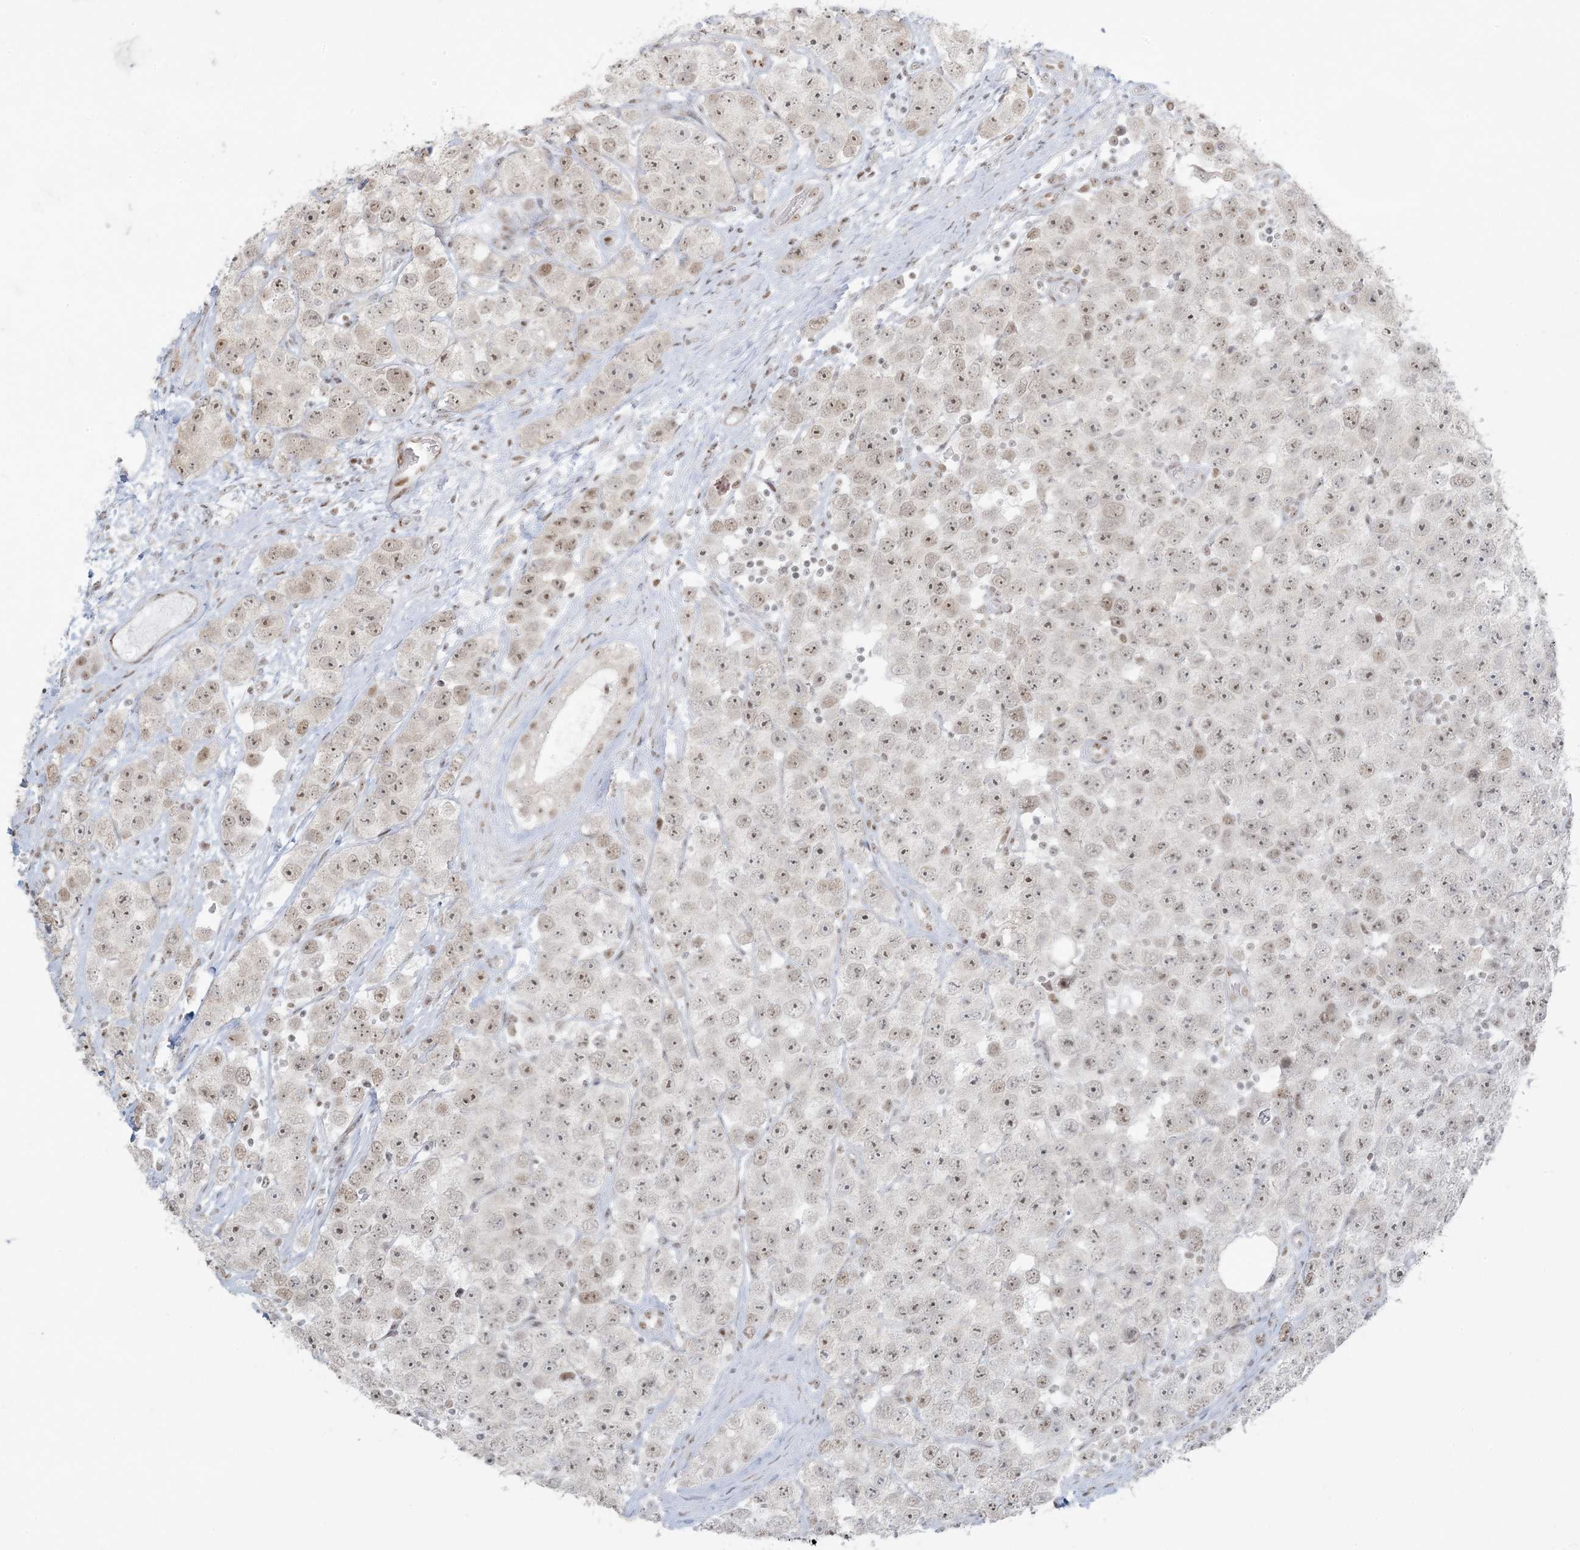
{"staining": {"intensity": "weak", "quantity": ">75%", "location": "nuclear"}, "tissue": "testis cancer", "cell_type": "Tumor cells", "image_type": "cancer", "snomed": [{"axis": "morphology", "description": "Seminoma, NOS"}, {"axis": "topography", "description": "Testis"}], "caption": "Immunohistochemistry photomicrograph of neoplastic tissue: human testis seminoma stained using immunohistochemistry (IHC) shows low levels of weak protein expression localized specifically in the nuclear of tumor cells, appearing as a nuclear brown color.", "gene": "ZNF787", "patient": {"sex": "male", "age": 28}}